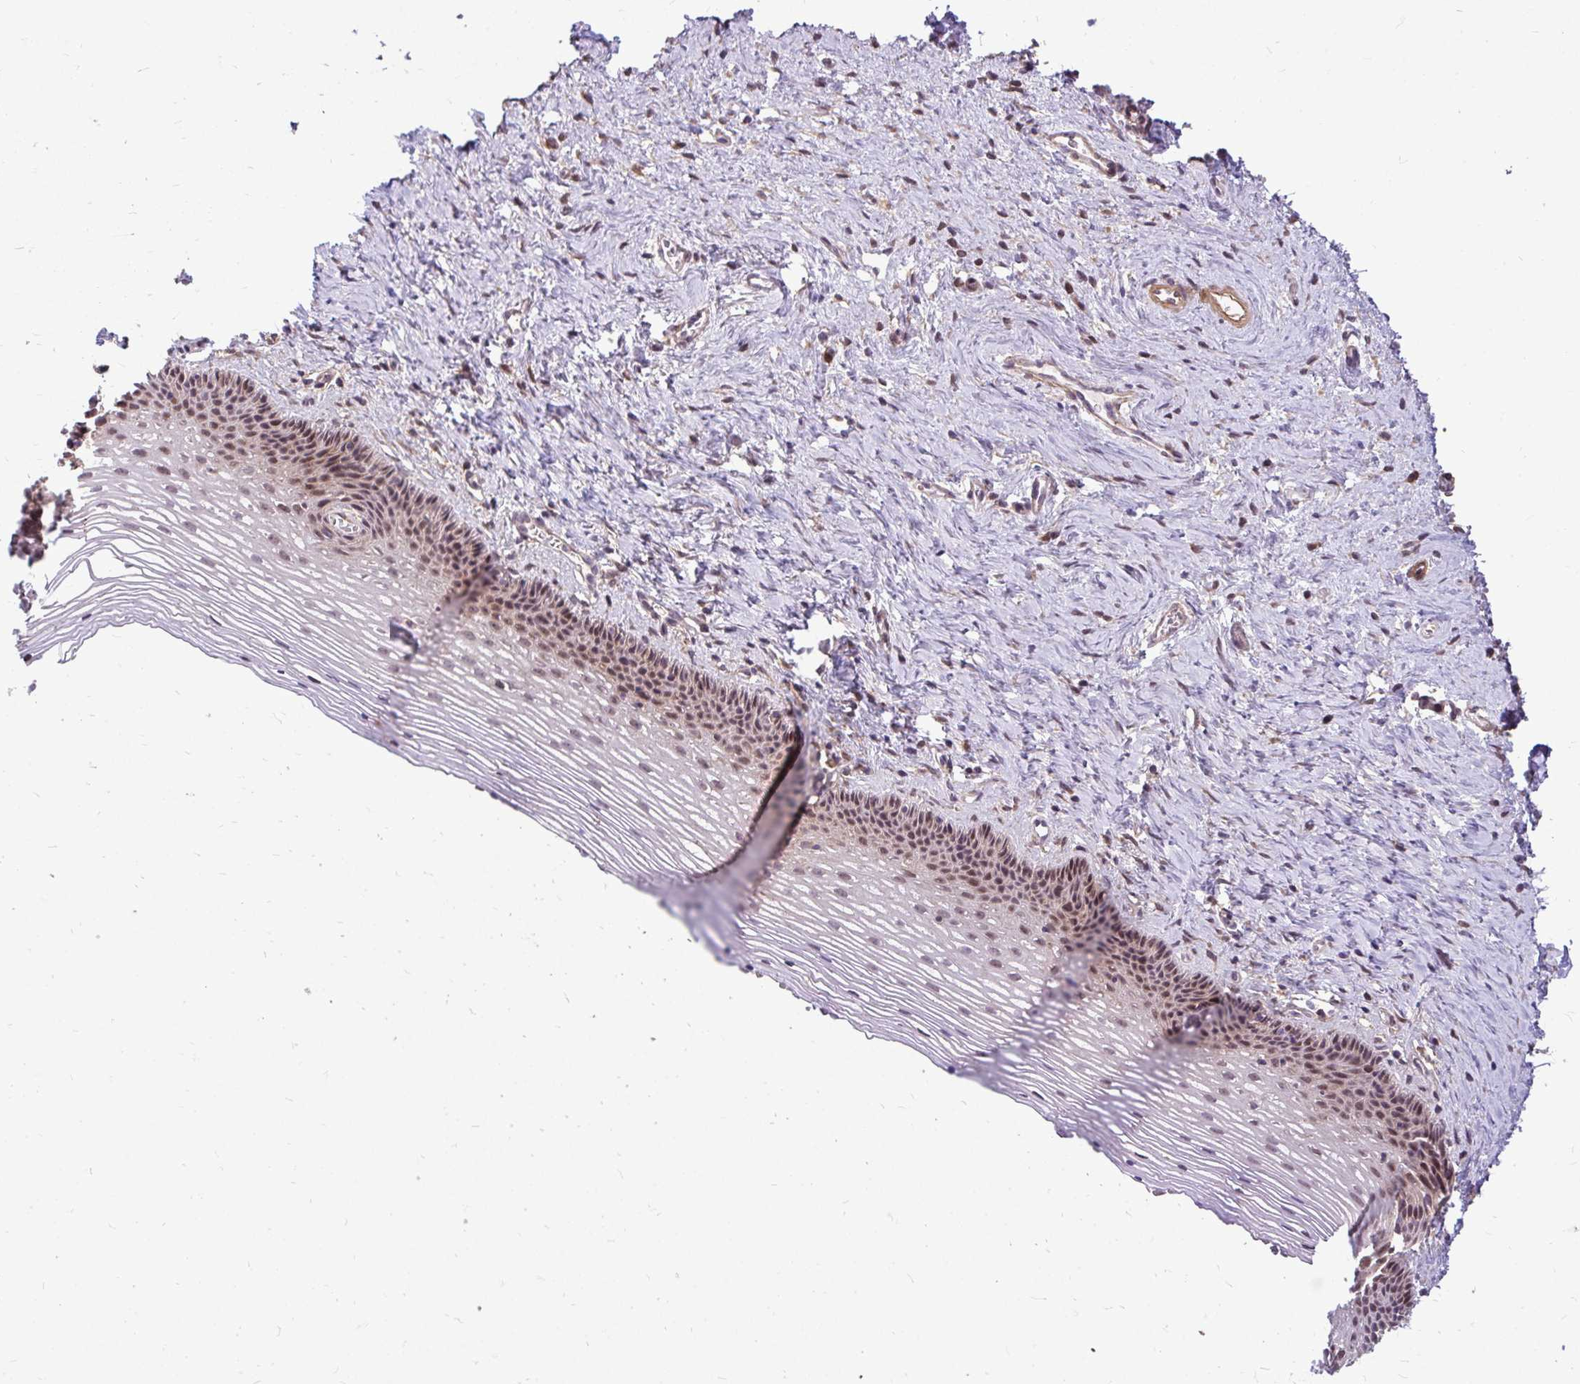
{"staining": {"intensity": "moderate", "quantity": "25%-75%", "location": "cytoplasmic/membranous,nuclear"}, "tissue": "vagina", "cell_type": "Squamous epithelial cells", "image_type": "normal", "snomed": [{"axis": "morphology", "description": "Normal tissue, NOS"}, {"axis": "topography", "description": "Vagina"}, {"axis": "topography", "description": "Cervix"}], "caption": "Normal vagina was stained to show a protein in brown. There is medium levels of moderate cytoplasmic/membranous,nuclear positivity in about 25%-75% of squamous epithelial cells. The staining was performed using DAB, with brown indicating positive protein expression. Nuclei are stained blue with hematoxylin.", "gene": "TRIP6", "patient": {"sex": "female", "age": 37}}